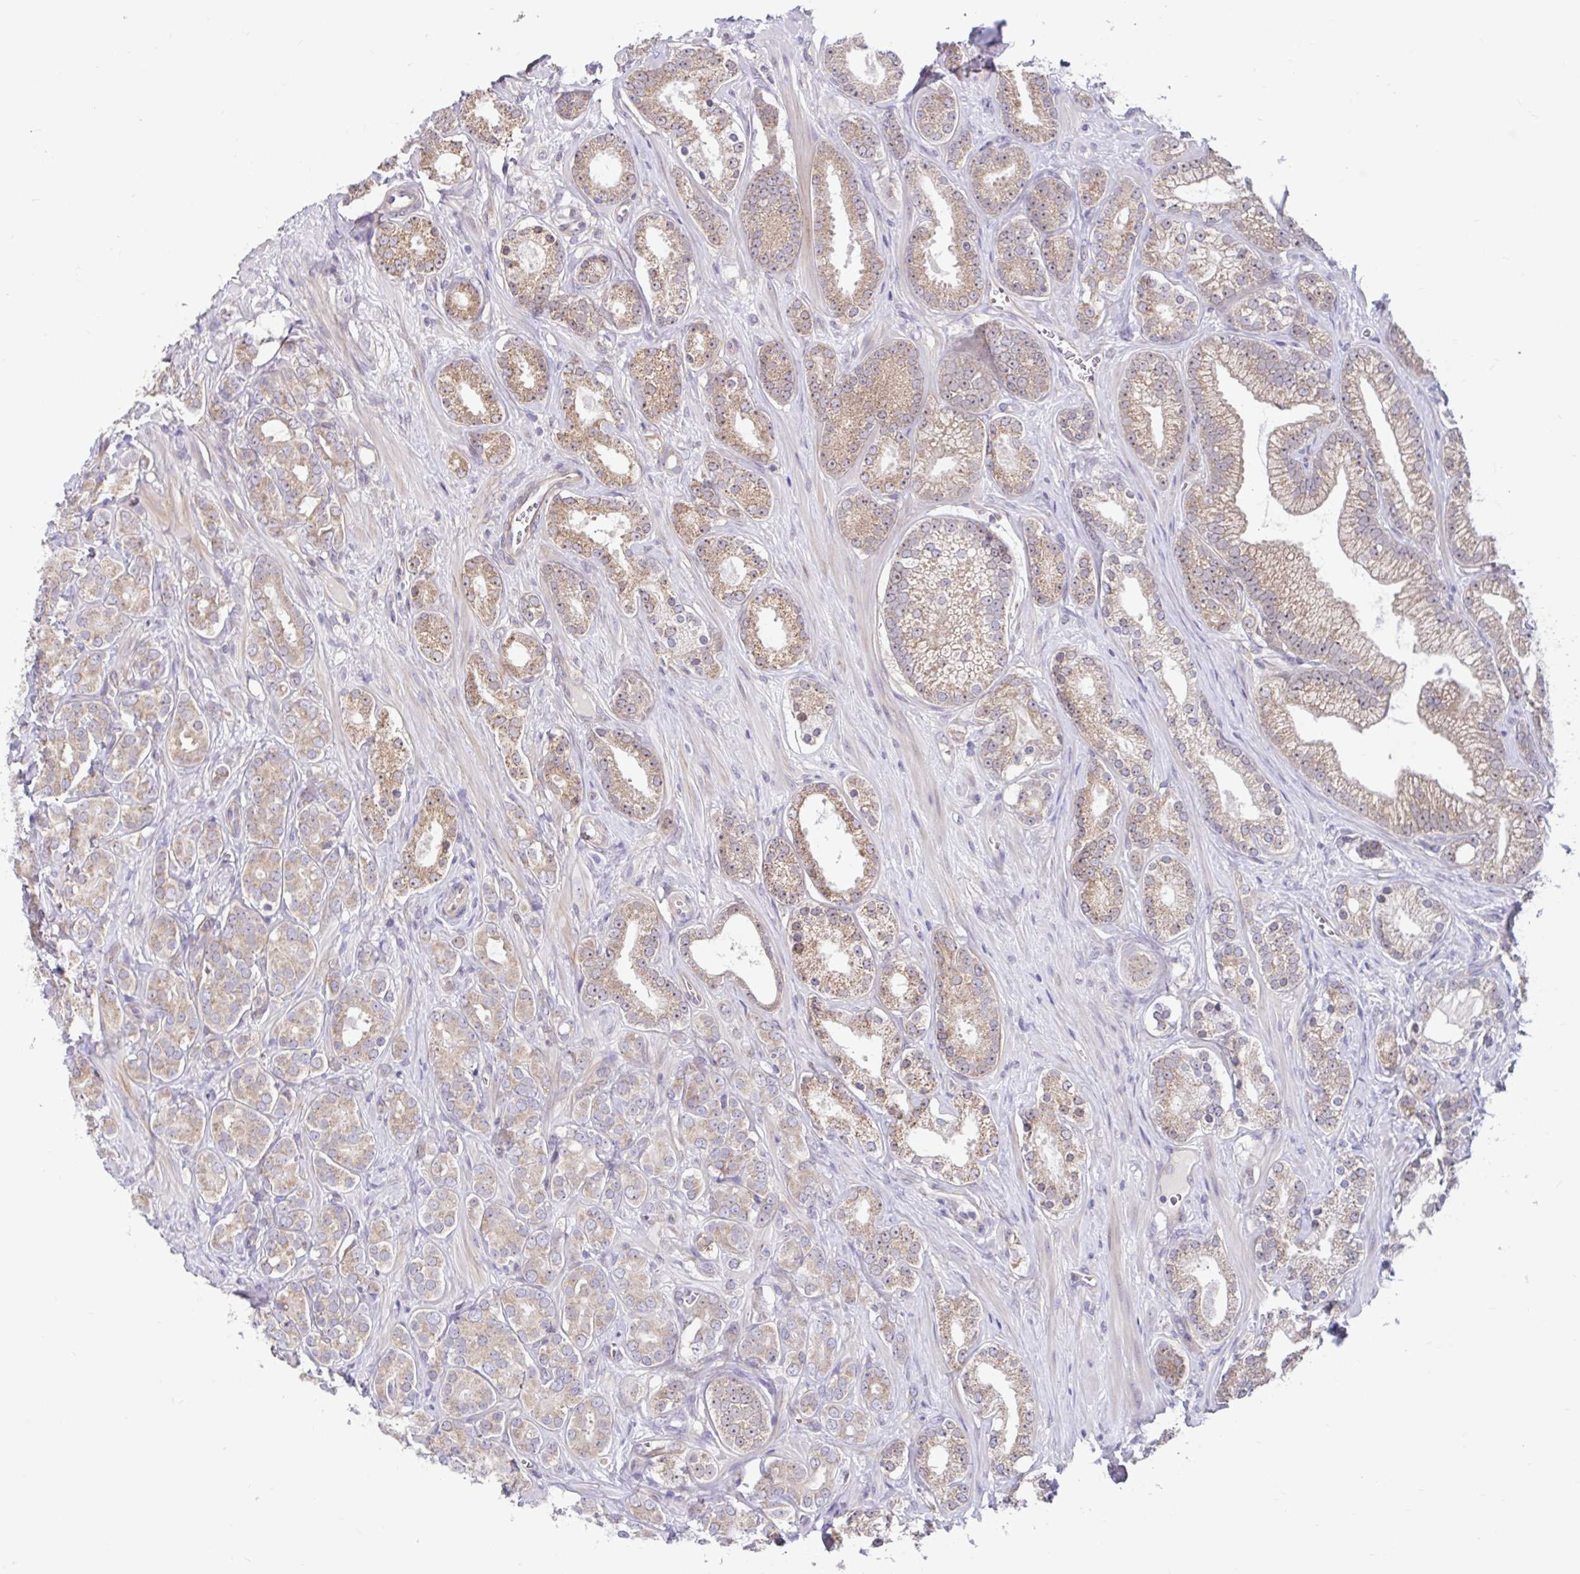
{"staining": {"intensity": "moderate", "quantity": "25%-75%", "location": "cytoplasmic/membranous"}, "tissue": "prostate cancer", "cell_type": "Tumor cells", "image_type": "cancer", "snomed": [{"axis": "morphology", "description": "Adenocarcinoma, High grade"}, {"axis": "topography", "description": "Prostate"}], "caption": "Immunohistochemistry (IHC) histopathology image of high-grade adenocarcinoma (prostate) stained for a protein (brown), which demonstrates medium levels of moderate cytoplasmic/membranous staining in about 25%-75% of tumor cells.", "gene": "NT5C1B", "patient": {"sex": "male", "age": 66}}